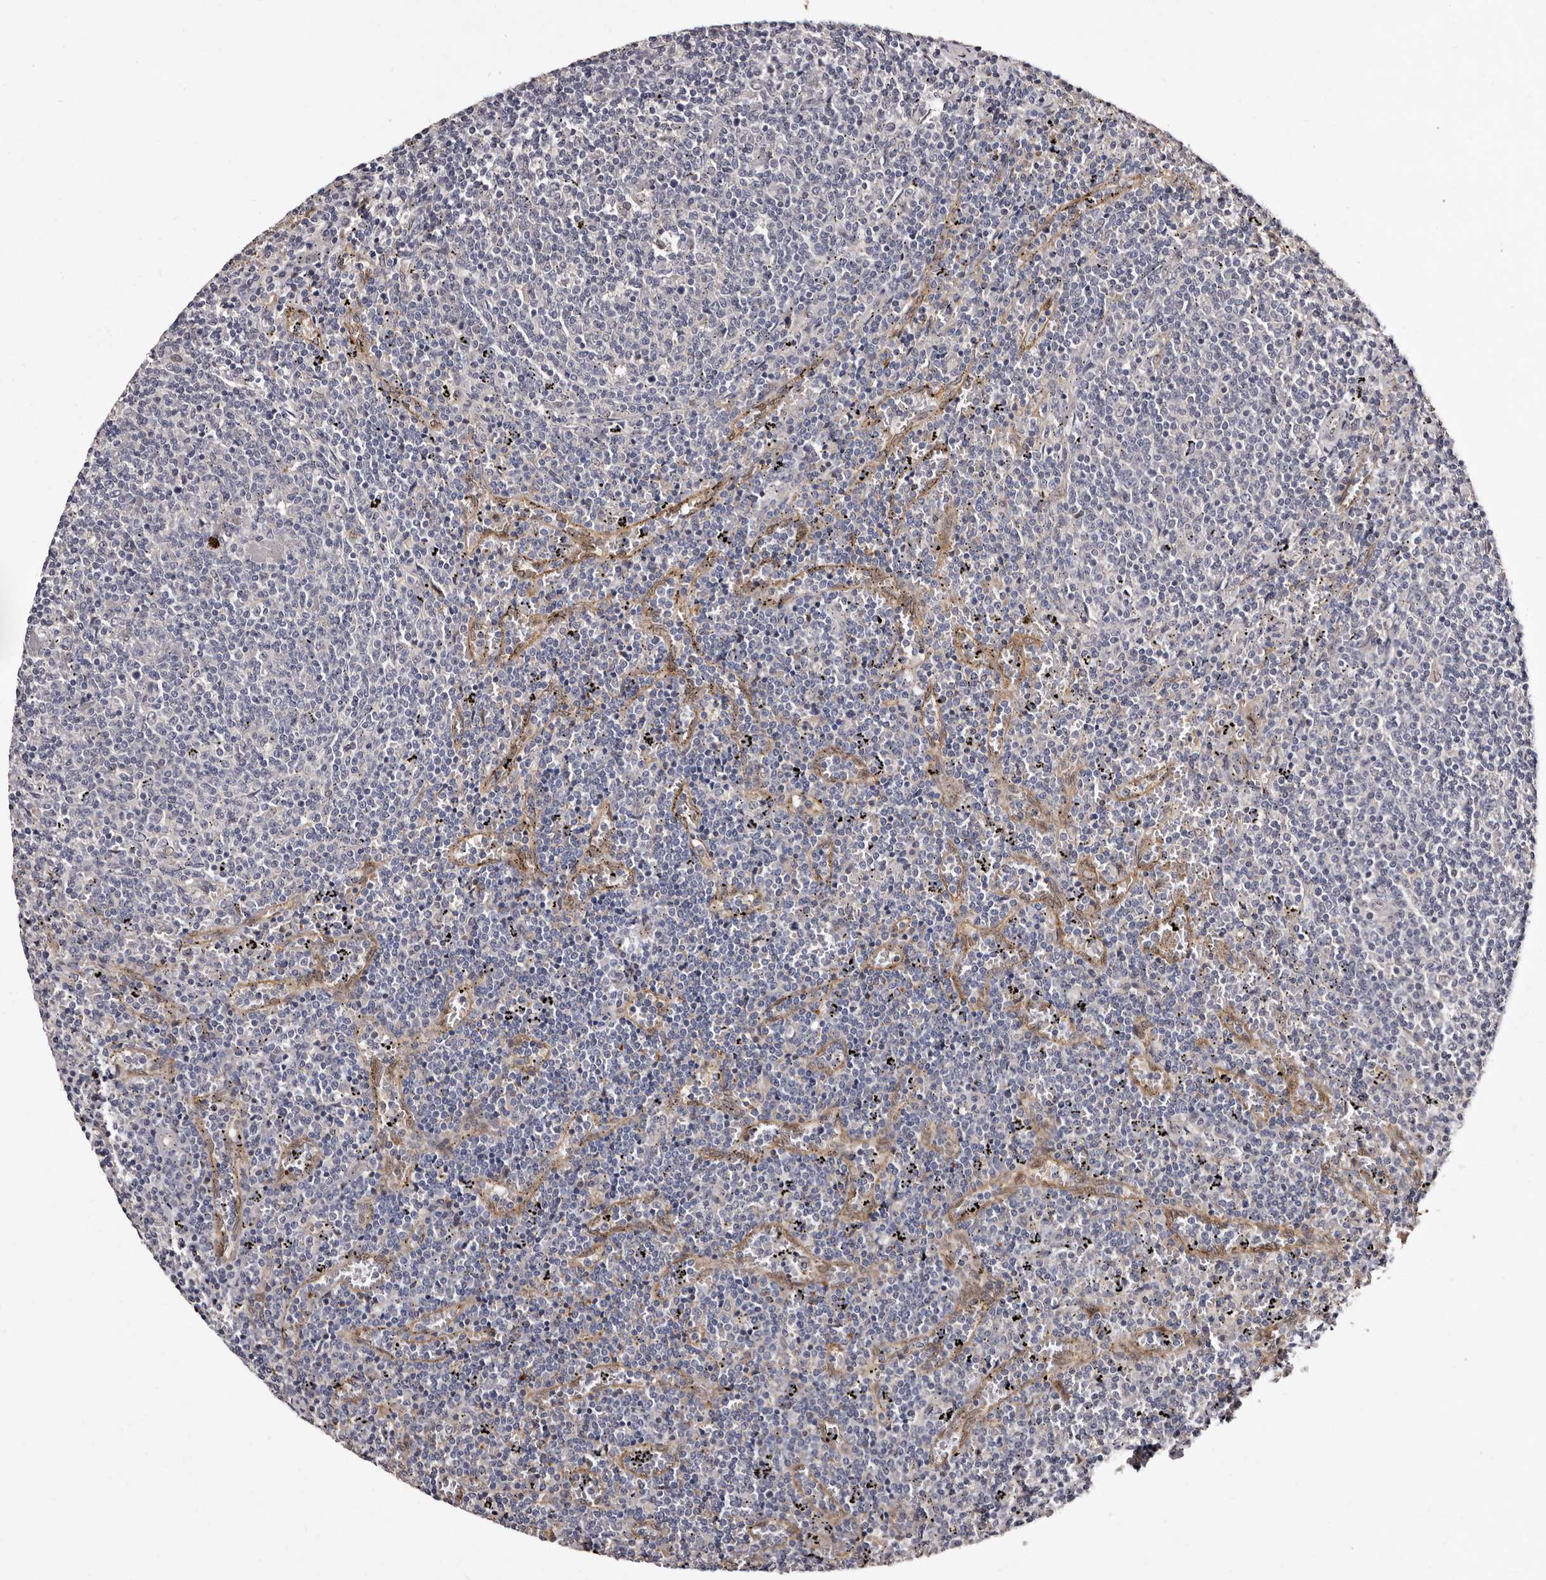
{"staining": {"intensity": "negative", "quantity": "none", "location": "none"}, "tissue": "lymphoma", "cell_type": "Tumor cells", "image_type": "cancer", "snomed": [{"axis": "morphology", "description": "Malignant lymphoma, non-Hodgkin's type, Low grade"}, {"axis": "topography", "description": "Spleen"}], "caption": "IHC image of neoplastic tissue: human lymphoma stained with DAB (3,3'-diaminobenzidine) displays no significant protein expression in tumor cells. The staining is performed using DAB brown chromogen with nuclei counter-stained in using hematoxylin.", "gene": "LANCL2", "patient": {"sex": "female", "age": 50}}